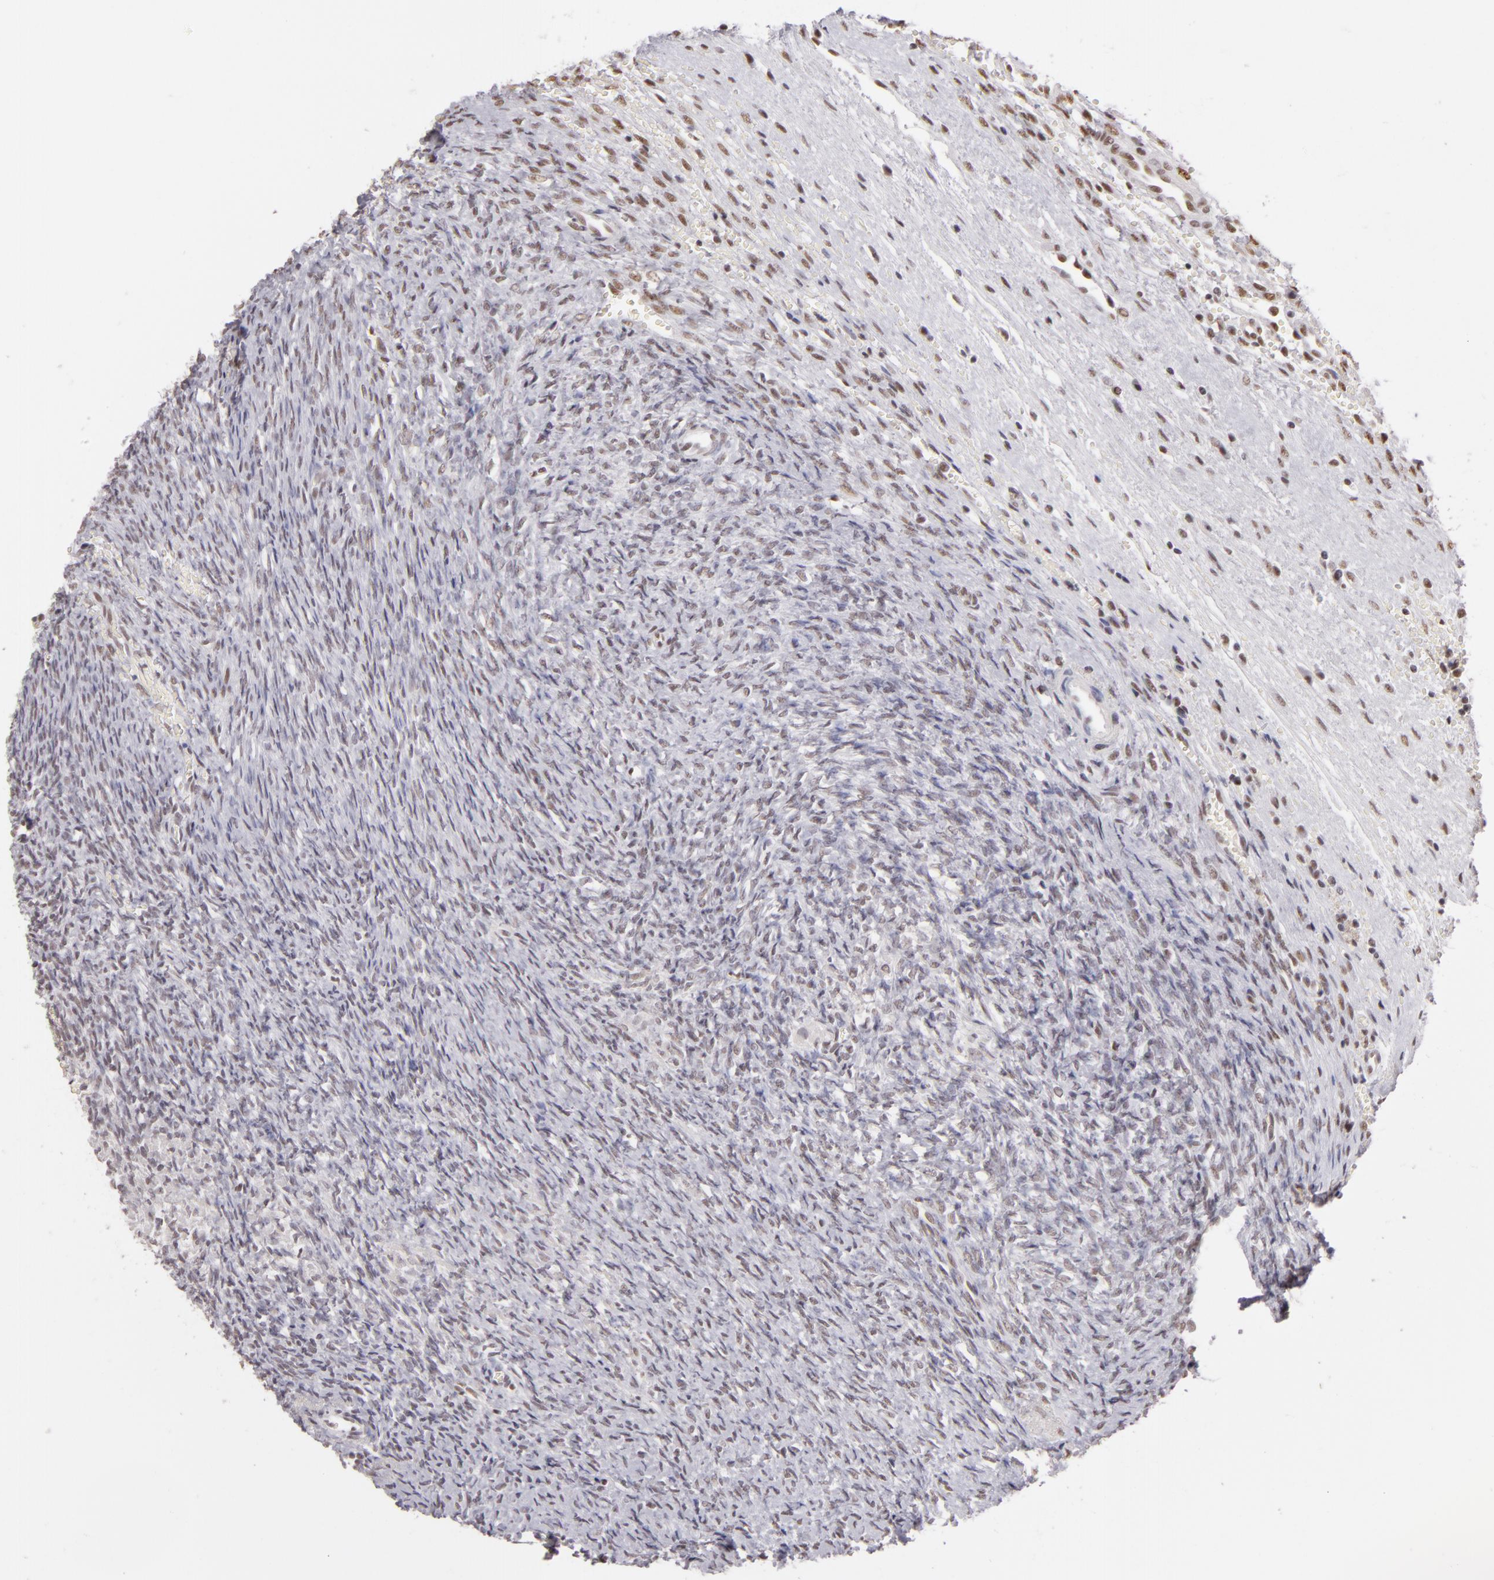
{"staining": {"intensity": "weak", "quantity": "25%-75%", "location": "nuclear"}, "tissue": "ovary", "cell_type": "Follicle cells", "image_type": "normal", "snomed": [{"axis": "morphology", "description": "Normal tissue, NOS"}, {"axis": "topography", "description": "Ovary"}], "caption": "Immunohistochemical staining of unremarkable ovary exhibits 25%-75% levels of weak nuclear protein staining in about 25%-75% of follicle cells.", "gene": "INTS6", "patient": {"sex": "female", "age": 56}}